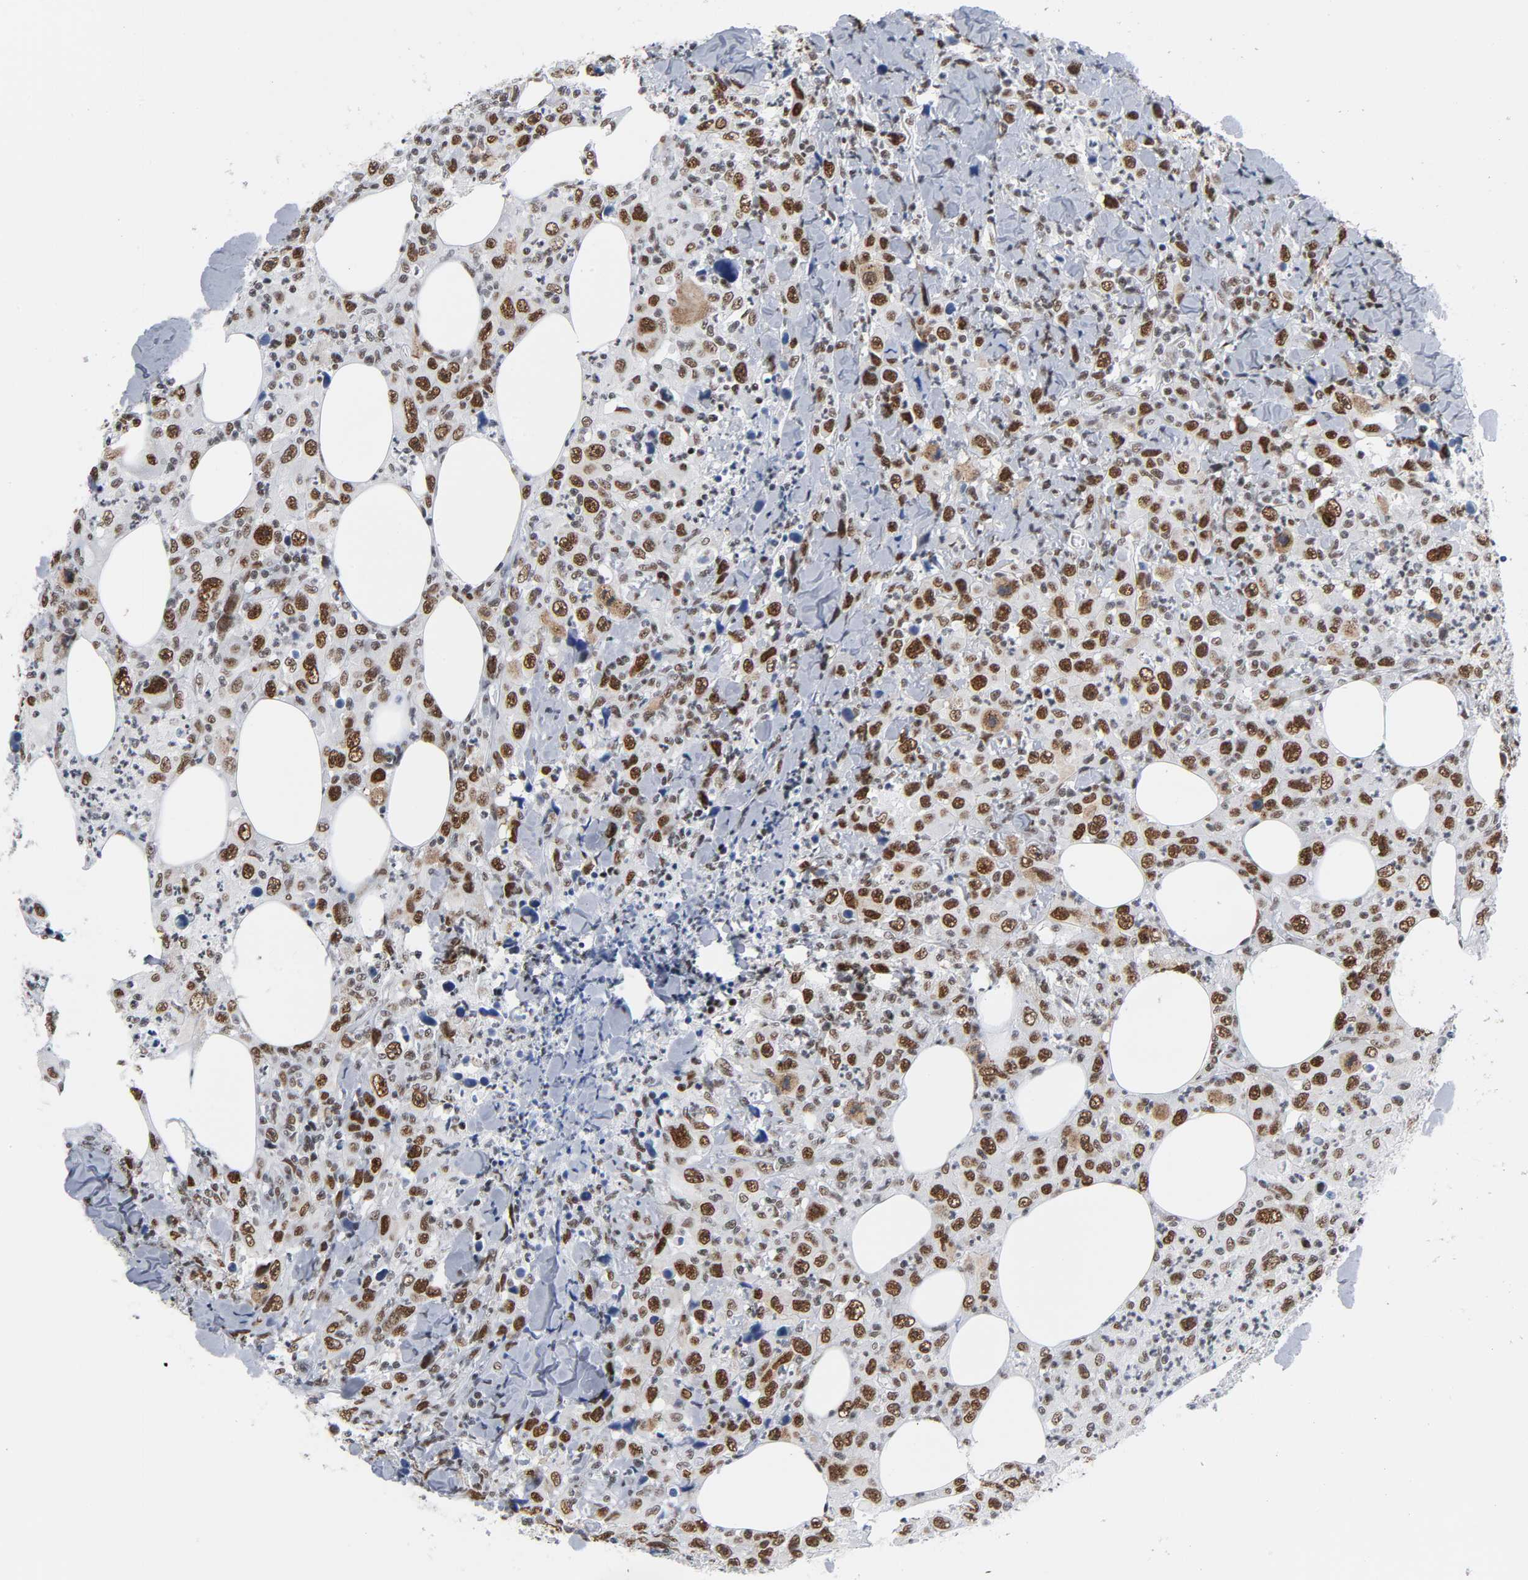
{"staining": {"intensity": "moderate", "quantity": ">75%", "location": "nuclear"}, "tissue": "thyroid cancer", "cell_type": "Tumor cells", "image_type": "cancer", "snomed": [{"axis": "morphology", "description": "Carcinoma, NOS"}, {"axis": "topography", "description": "Thyroid gland"}], "caption": "Carcinoma (thyroid) was stained to show a protein in brown. There is medium levels of moderate nuclear expression in approximately >75% of tumor cells.", "gene": "CSTF2", "patient": {"sex": "female", "age": 77}}